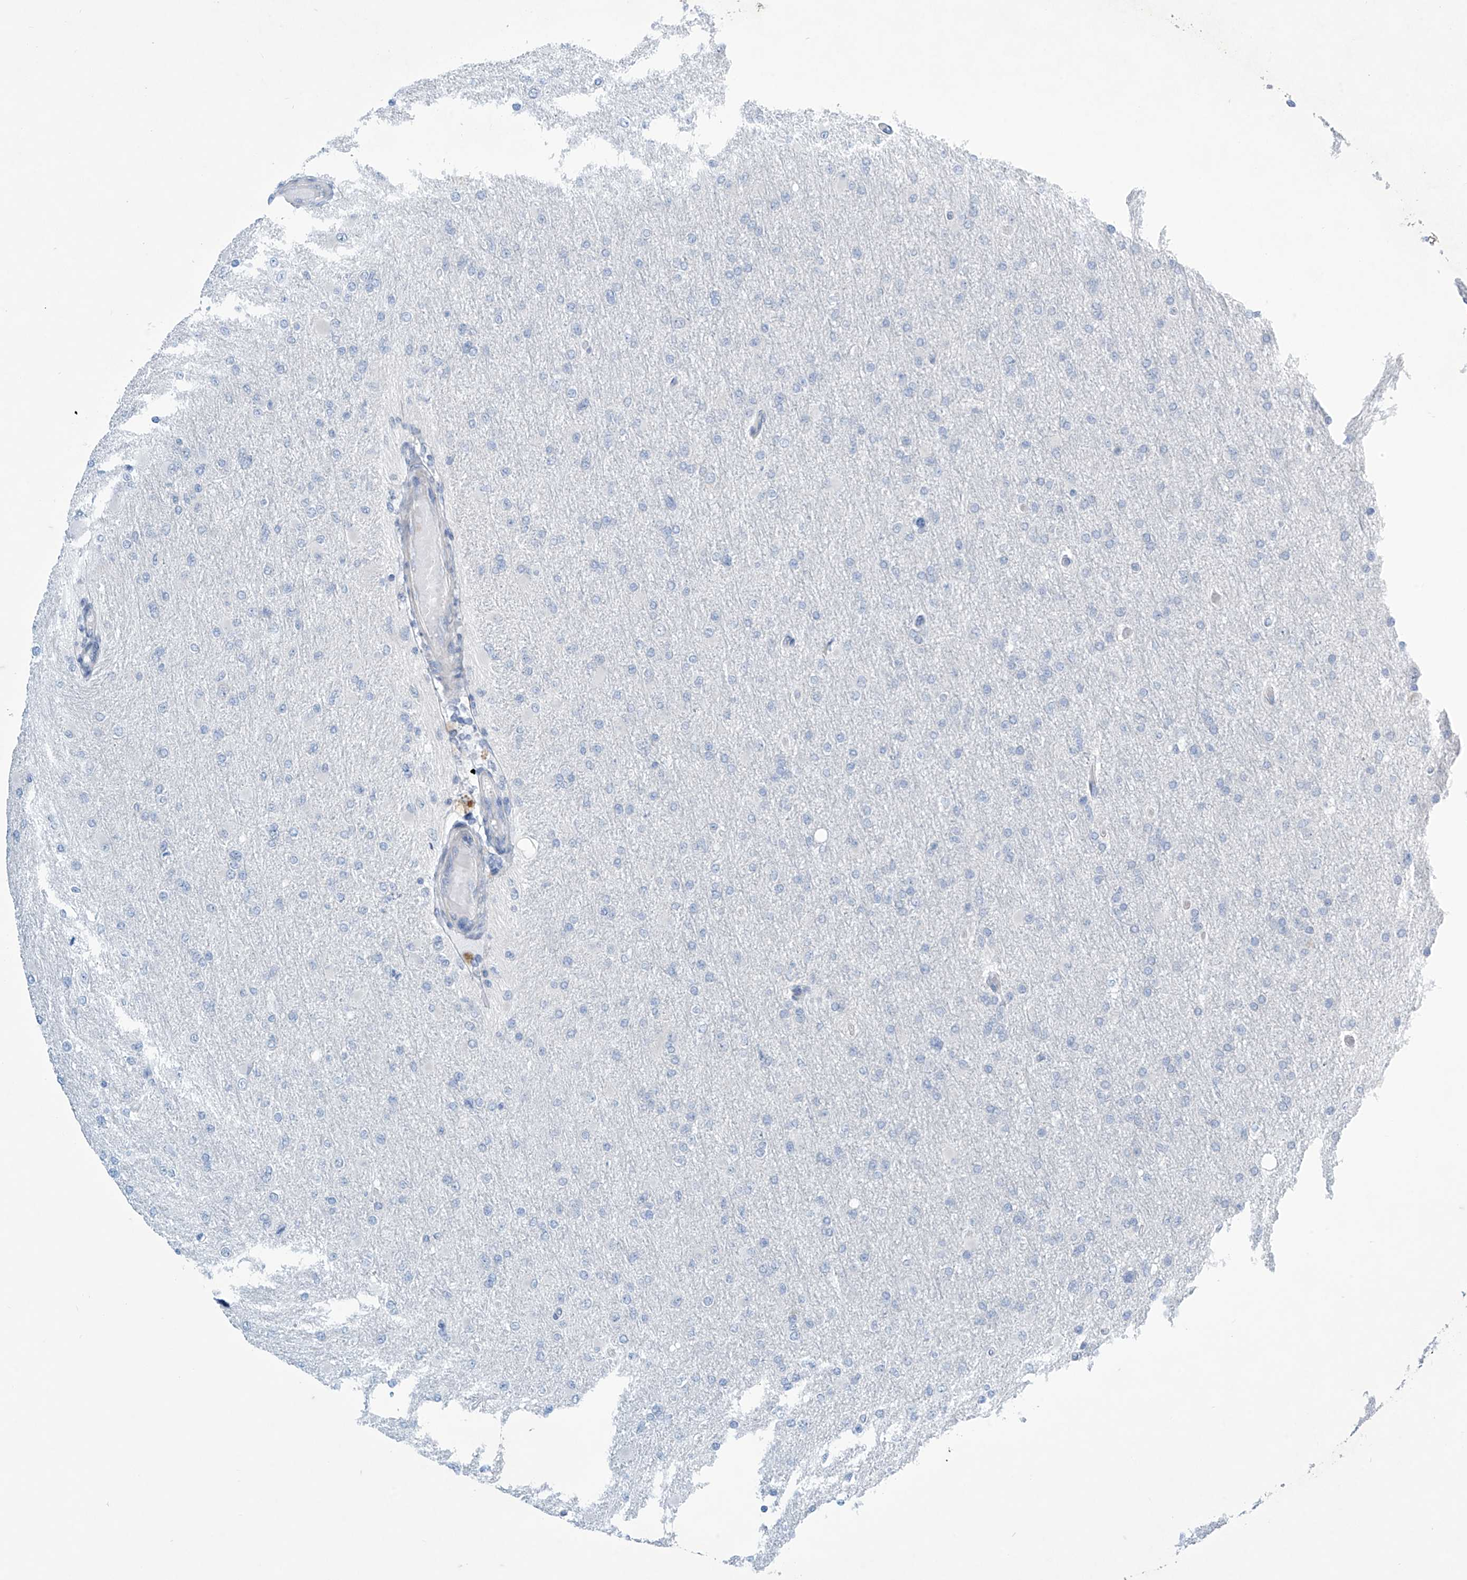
{"staining": {"intensity": "negative", "quantity": "none", "location": "none"}, "tissue": "glioma", "cell_type": "Tumor cells", "image_type": "cancer", "snomed": [{"axis": "morphology", "description": "Glioma, malignant, High grade"}, {"axis": "topography", "description": "Cerebral cortex"}], "caption": "This is an IHC histopathology image of glioma. There is no staining in tumor cells.", "gene": "SLC35A5", "patient": {"sex": "female", "age": 36}}